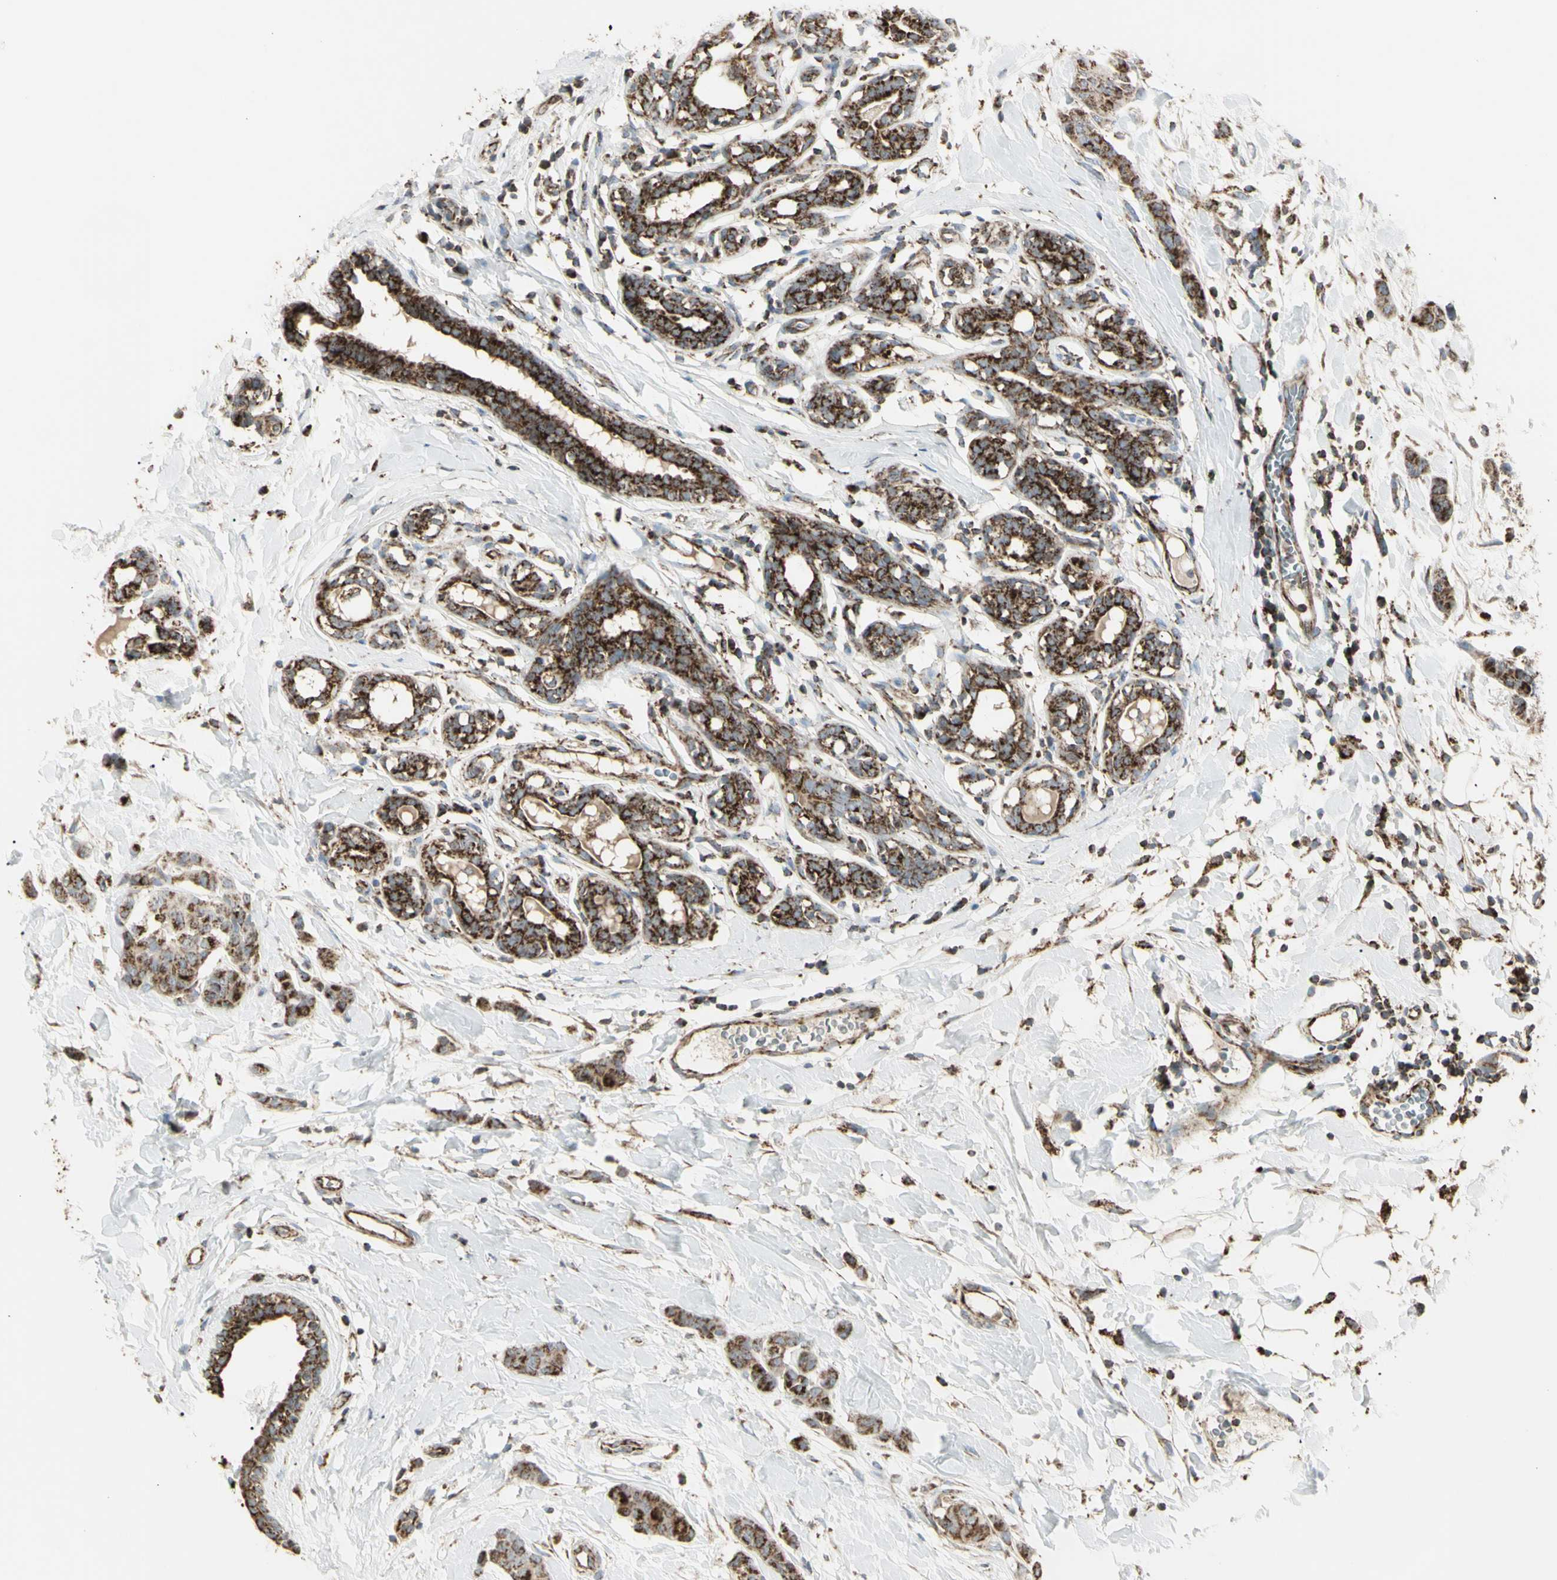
{"staining": {"intensity": "strong", "quantity": ">75%", "location": "cytoplasmic/membranous"}, "tissue": "breast cancer", "cell_type": "Tumor cells", "image_type": "cancer", "snomed": [{"axis": "morphology", "description": "Normal tissue, NOS"}, {"axis": "morphology", "description": "Duct carcinoma"}, {"axis": "topography", "description": "Breast"}], "caption": "Breast cancer stained with a brown dye displays strong cytoplasmic/membranous positive expression in approximately >75% of tumor cells.", "gene": "CYB5R1", "patient": {"sex": "female", "age": 40}}